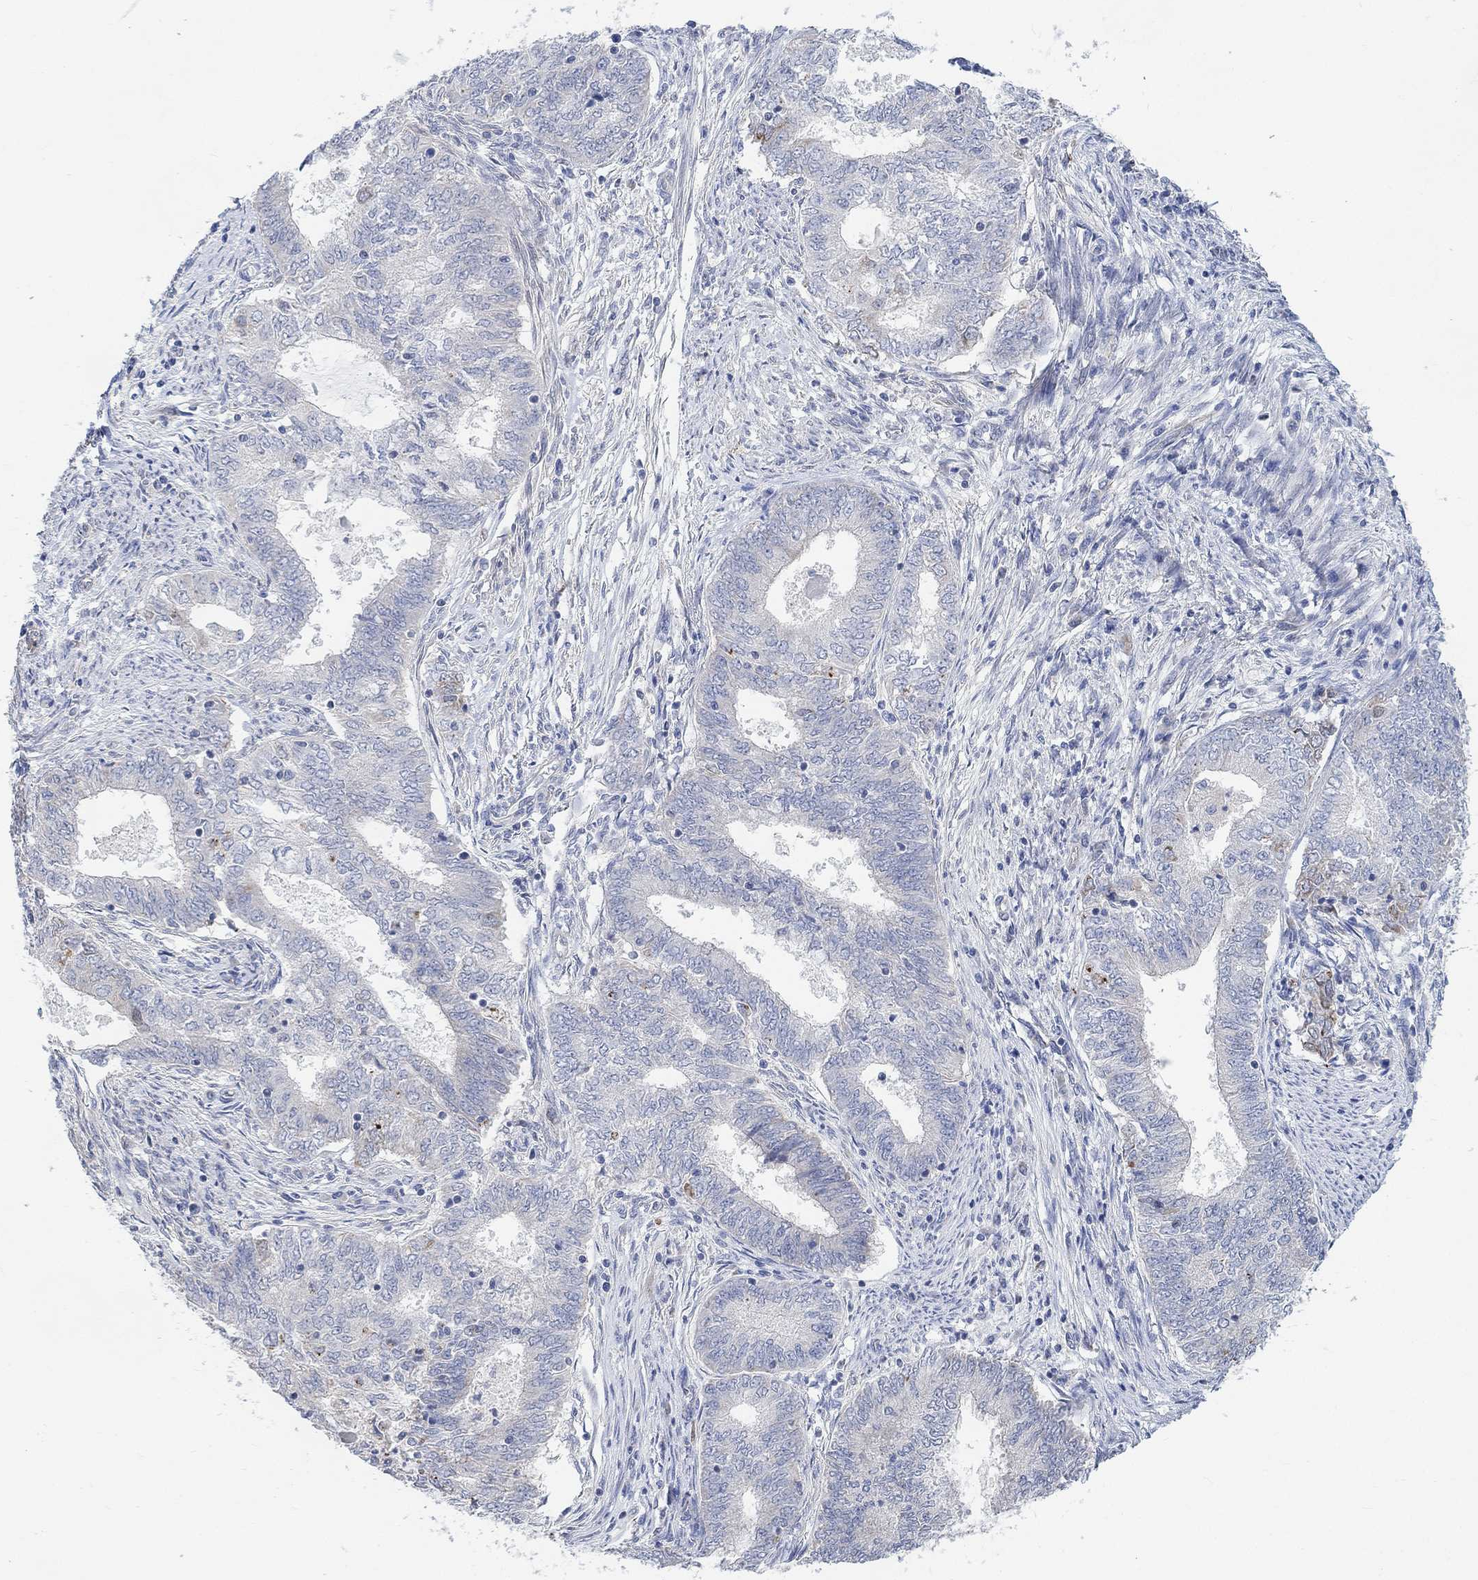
{"staining": {"intensity": "negative", "quantity": "none", "location": "none"}, "tissue": "endometrial cancer", "cell_type": "Tumor cells", "image_type": "cancer", "snomed": [{"axis": "morphology", "description": "Adenocarcinoma, NOS"}, {"axis": "topography", "description": "Endometrium"}], "caption": "A high-resolution histopathology image shows immunohistochemistry staining of endometrial cancer, which demonstrates no significant expression in tumor cells.", "gene": "HCRTR1", "patient": {"sex": "female", "age": 62}}